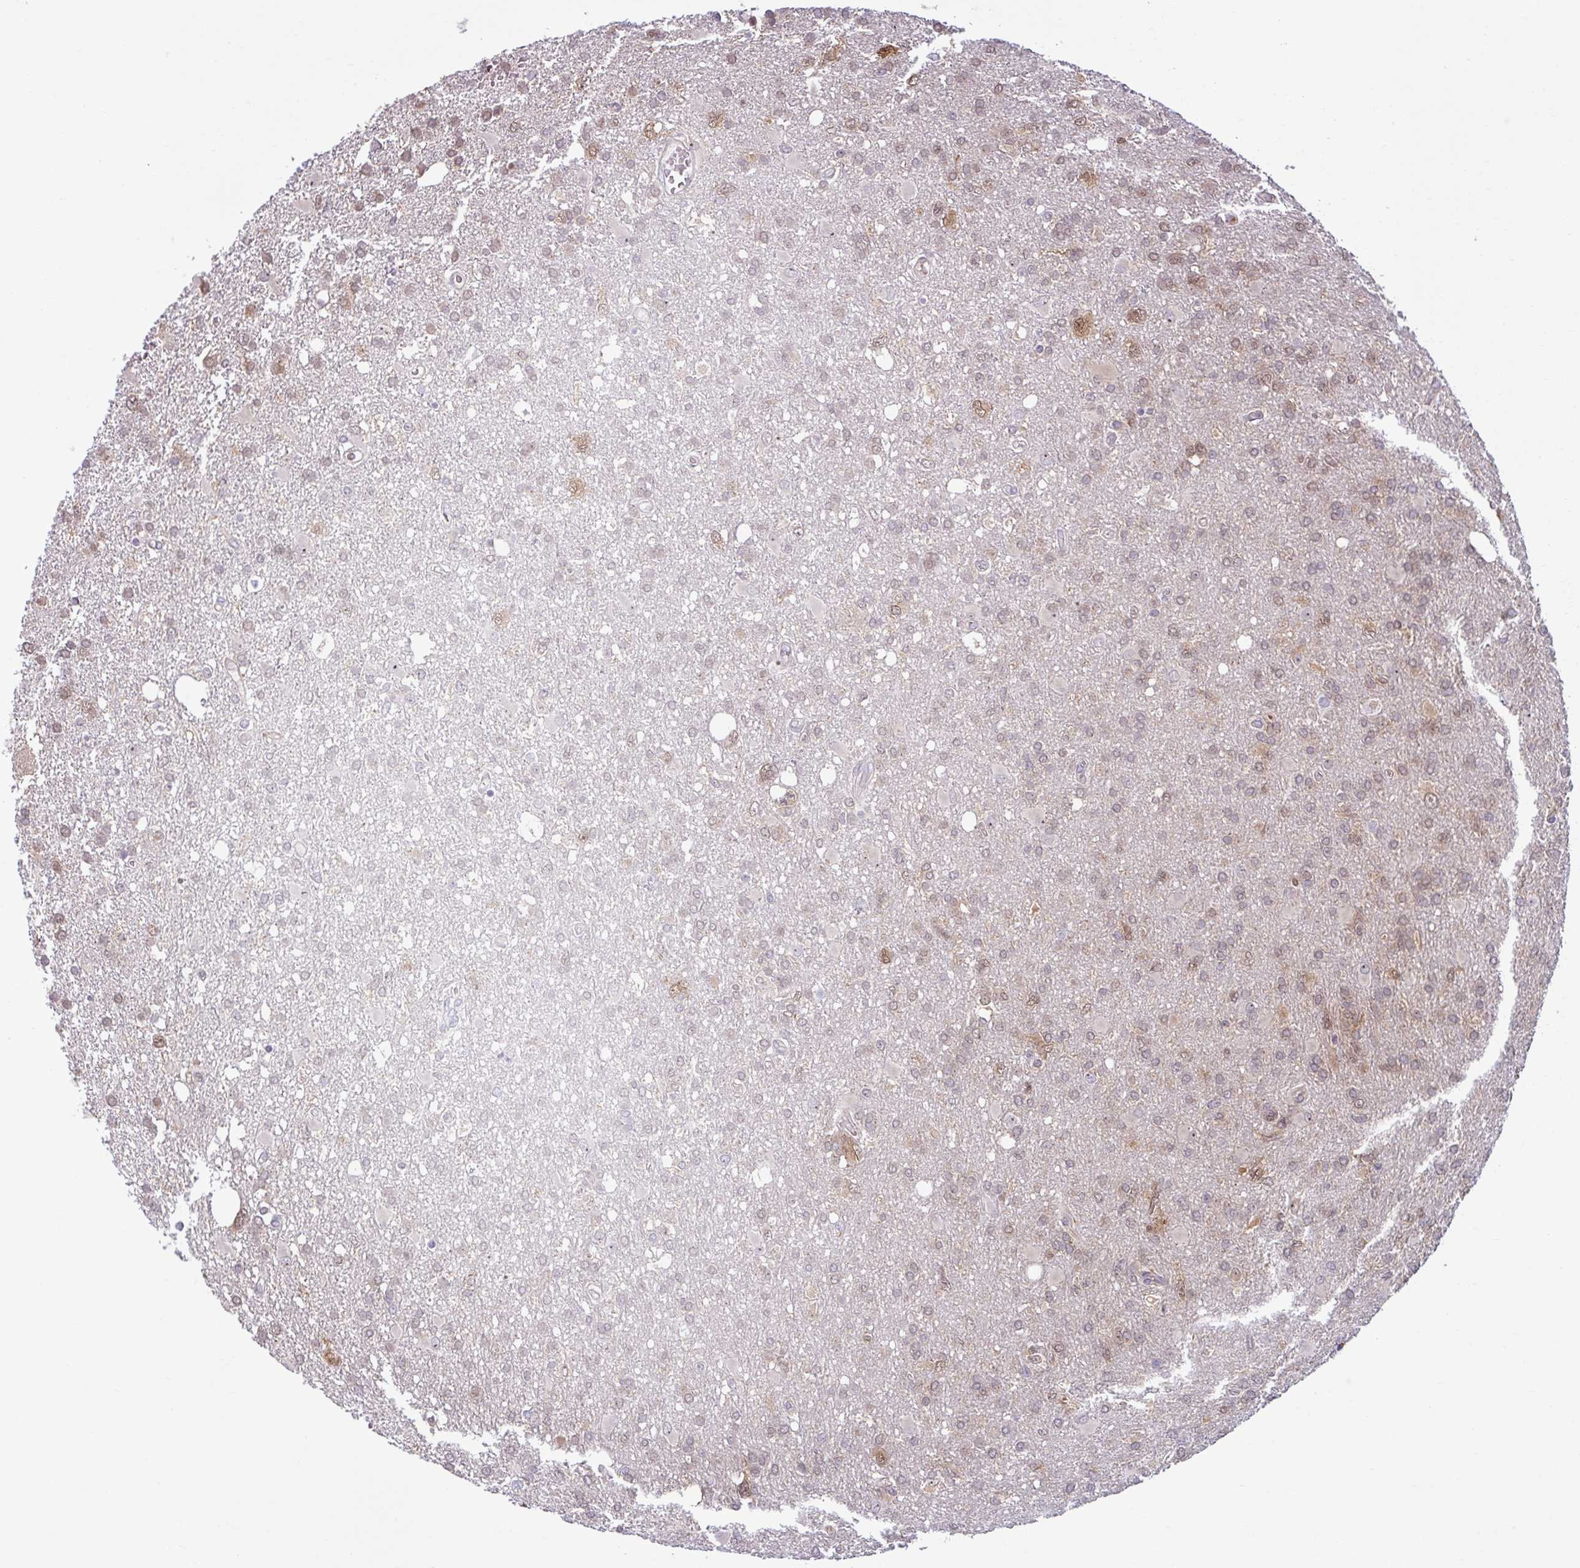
{"staining": {"intensity": "moderate", "quantity": "25%-75%", "location": "cytoplasmic/membranous,nuclear"}, "tissue": "glioma", "cell_type": "Tumor cells", "image_type": "cancer", "snomed": [{"axis": "morphology", "description": "Glioma, malignant, High grade"}, {"axis": "topography", "description": "Brain"}], "caption": "Glioma stained with IHC displays moderate cytoplasmic/membranous and nuclear positivity in about 25%-75% of tumor cells. Using DAB (brown) and hematoxylin (blue) stains, captured at high magnification using brightfield microscopy.", "gene": "HMBS", "patient": {"sex": "male", "age": 61}}